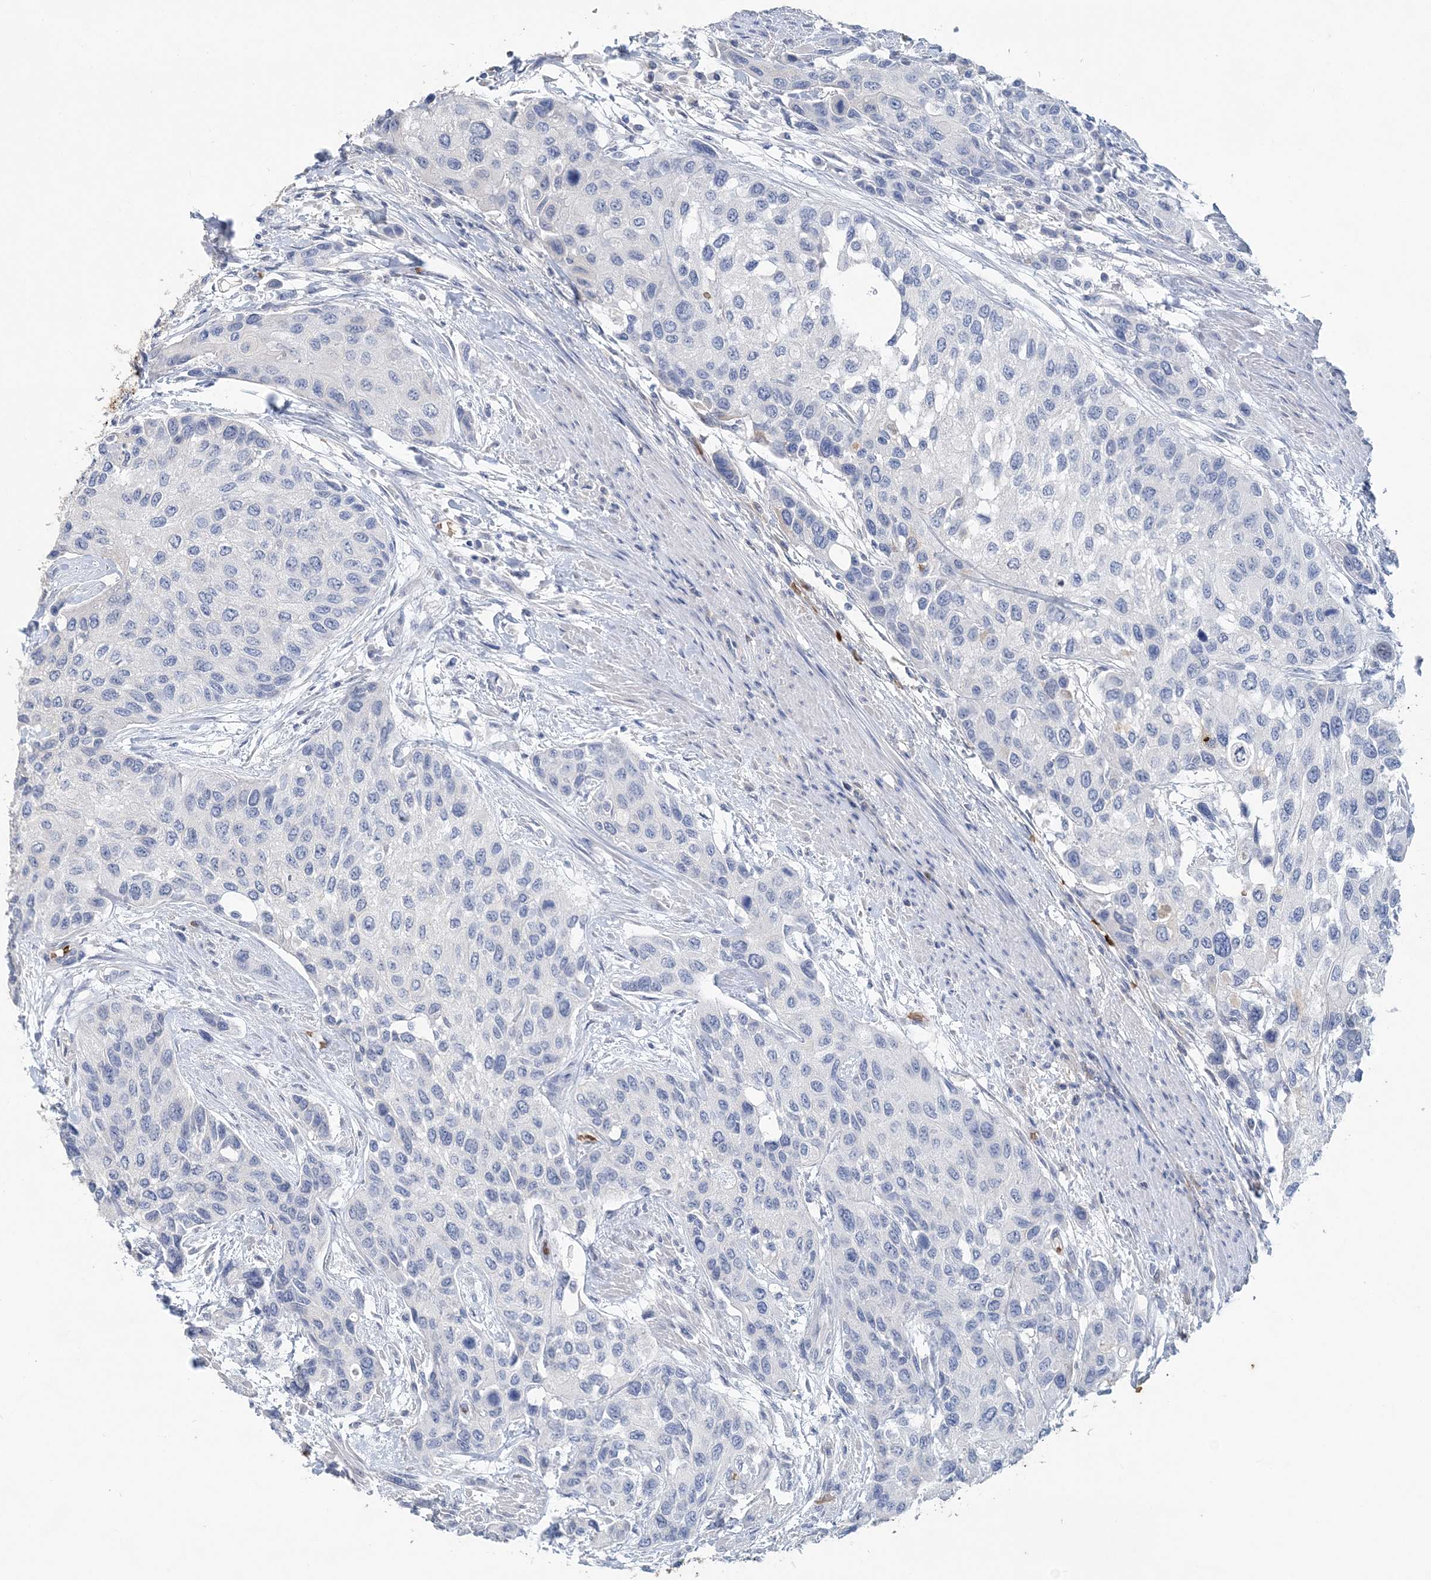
{"staining": {"intensity": "negative", "quantity": "none", "location": "none"}, "tissue": "urothelial cancer", "cell_type": "Tumor cells", "image_type": "cancer", "snomed": [{"axis": "morphology", "description": "Normal tissue, NOS"}, {"axis": "morphology", "description": "Urothelial carcinoma, High grade"}, {"axis": "topography", "description": "Vascular tissue"}, {"axis": "topography", "description": "Urinary bladder"}], "caption": "Tumor cells are negative for protein expression in human urothelial carcinoma (high-grade). The staining is performed using DAB (3,3'-diaminobenzidine) brown chromogen with nuclei counter-stained in using hematoxylin.", "gene": "HBD", "patient": {"sex": "female", "age": 56}}